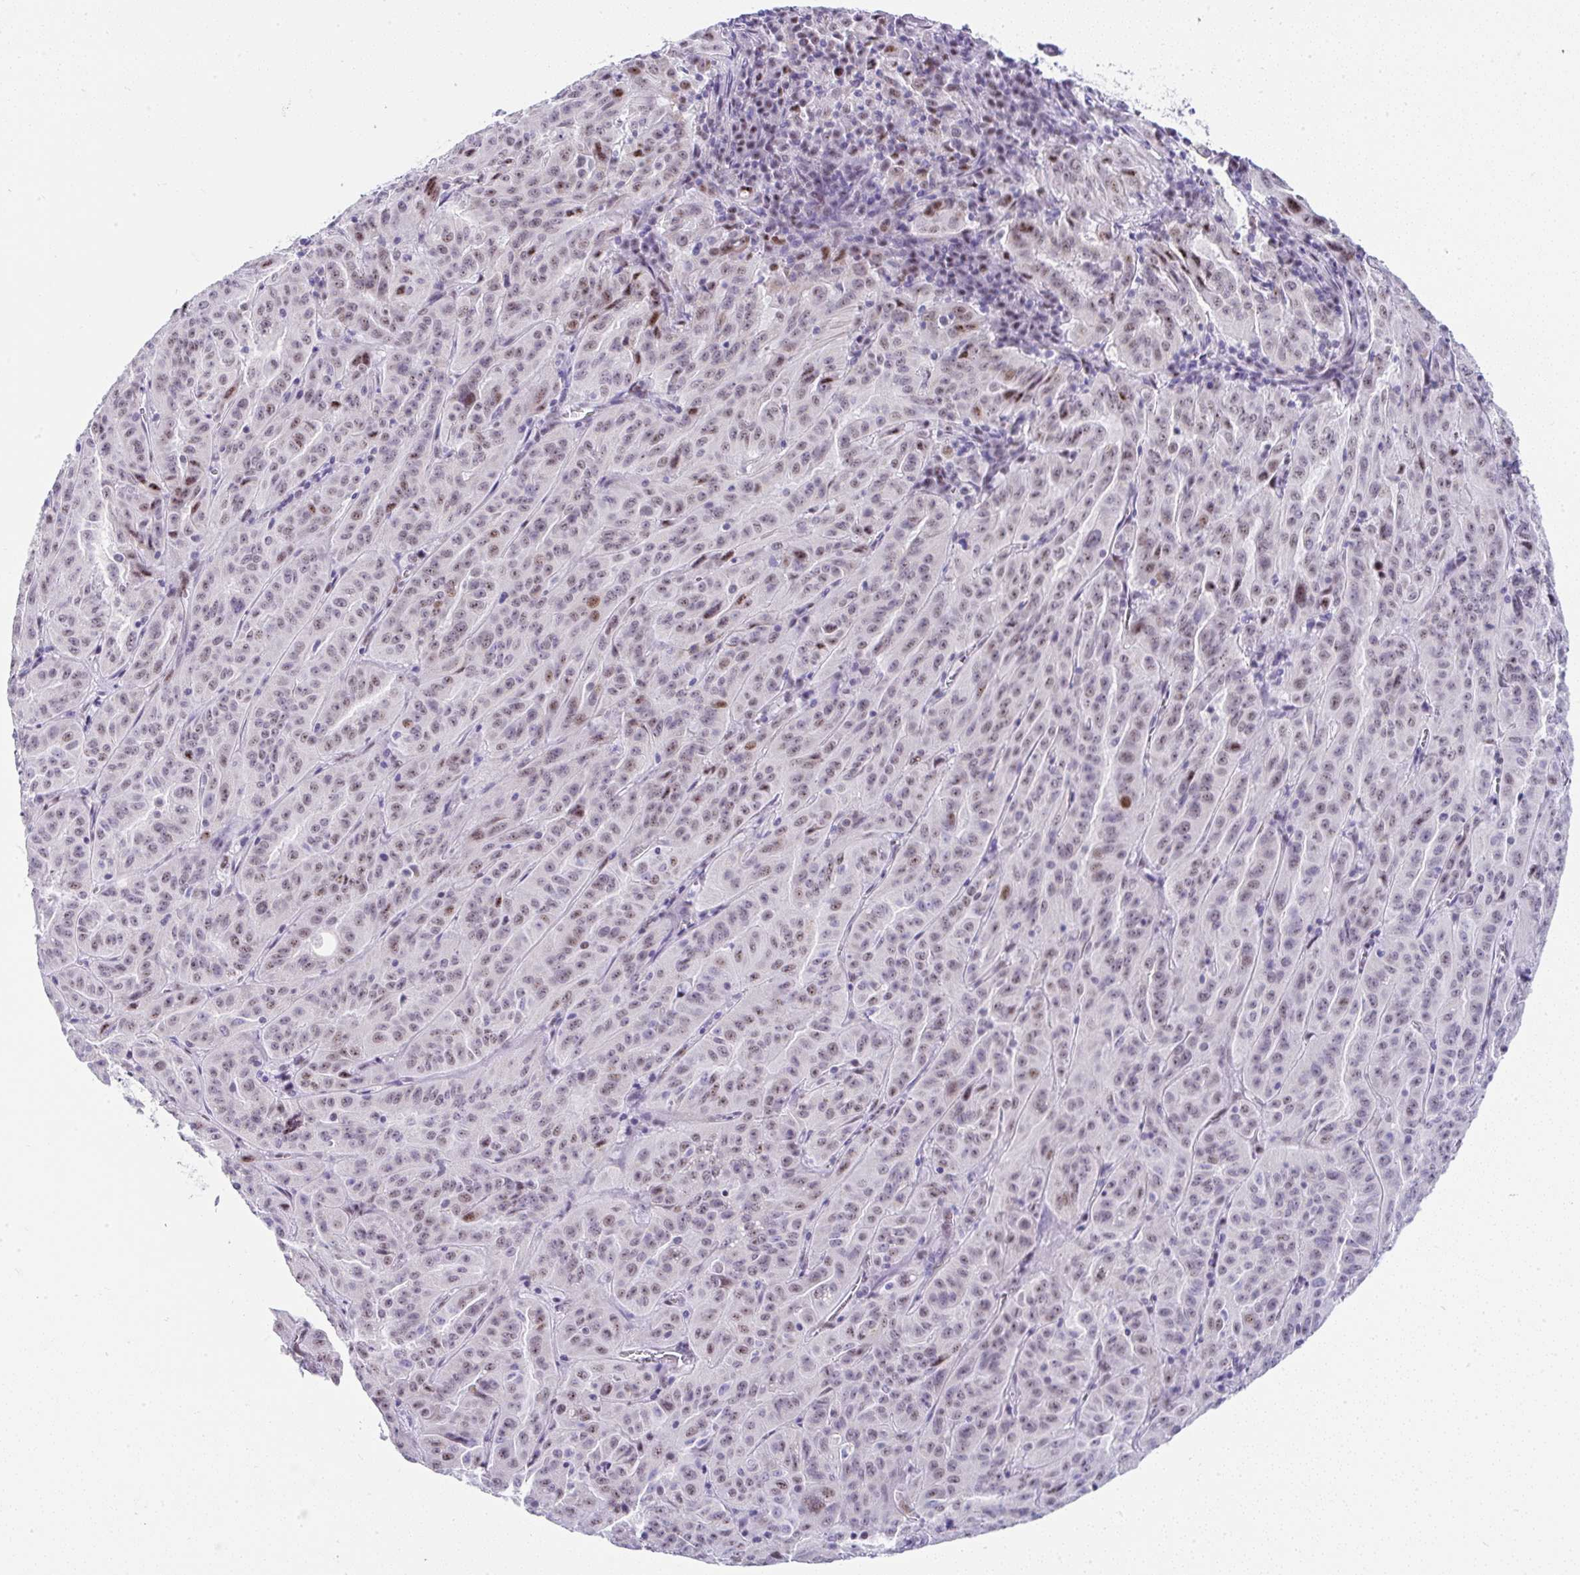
{"staining": {"intensity": "moderate", "quantity": "25%-75%", "location": "nuclear"}, "tissue": "pancreatic cancer", "cell_type": "Tumor cells", "image_type": "cancer", "snomed": [{"axis": "morphology", "description": "Adenocarcinoma, NOS"}, {"axis": "topography", "description": "Pancreas"}], "caption": "The photomicrograph demonstrates a brown stain indicating the presence of a protein in the nuclear of tumor cells in pancreatic cancer (adenocarcinoma).", "gene": "NR1D2", "patient": {"sex": "male", "age": 63}}